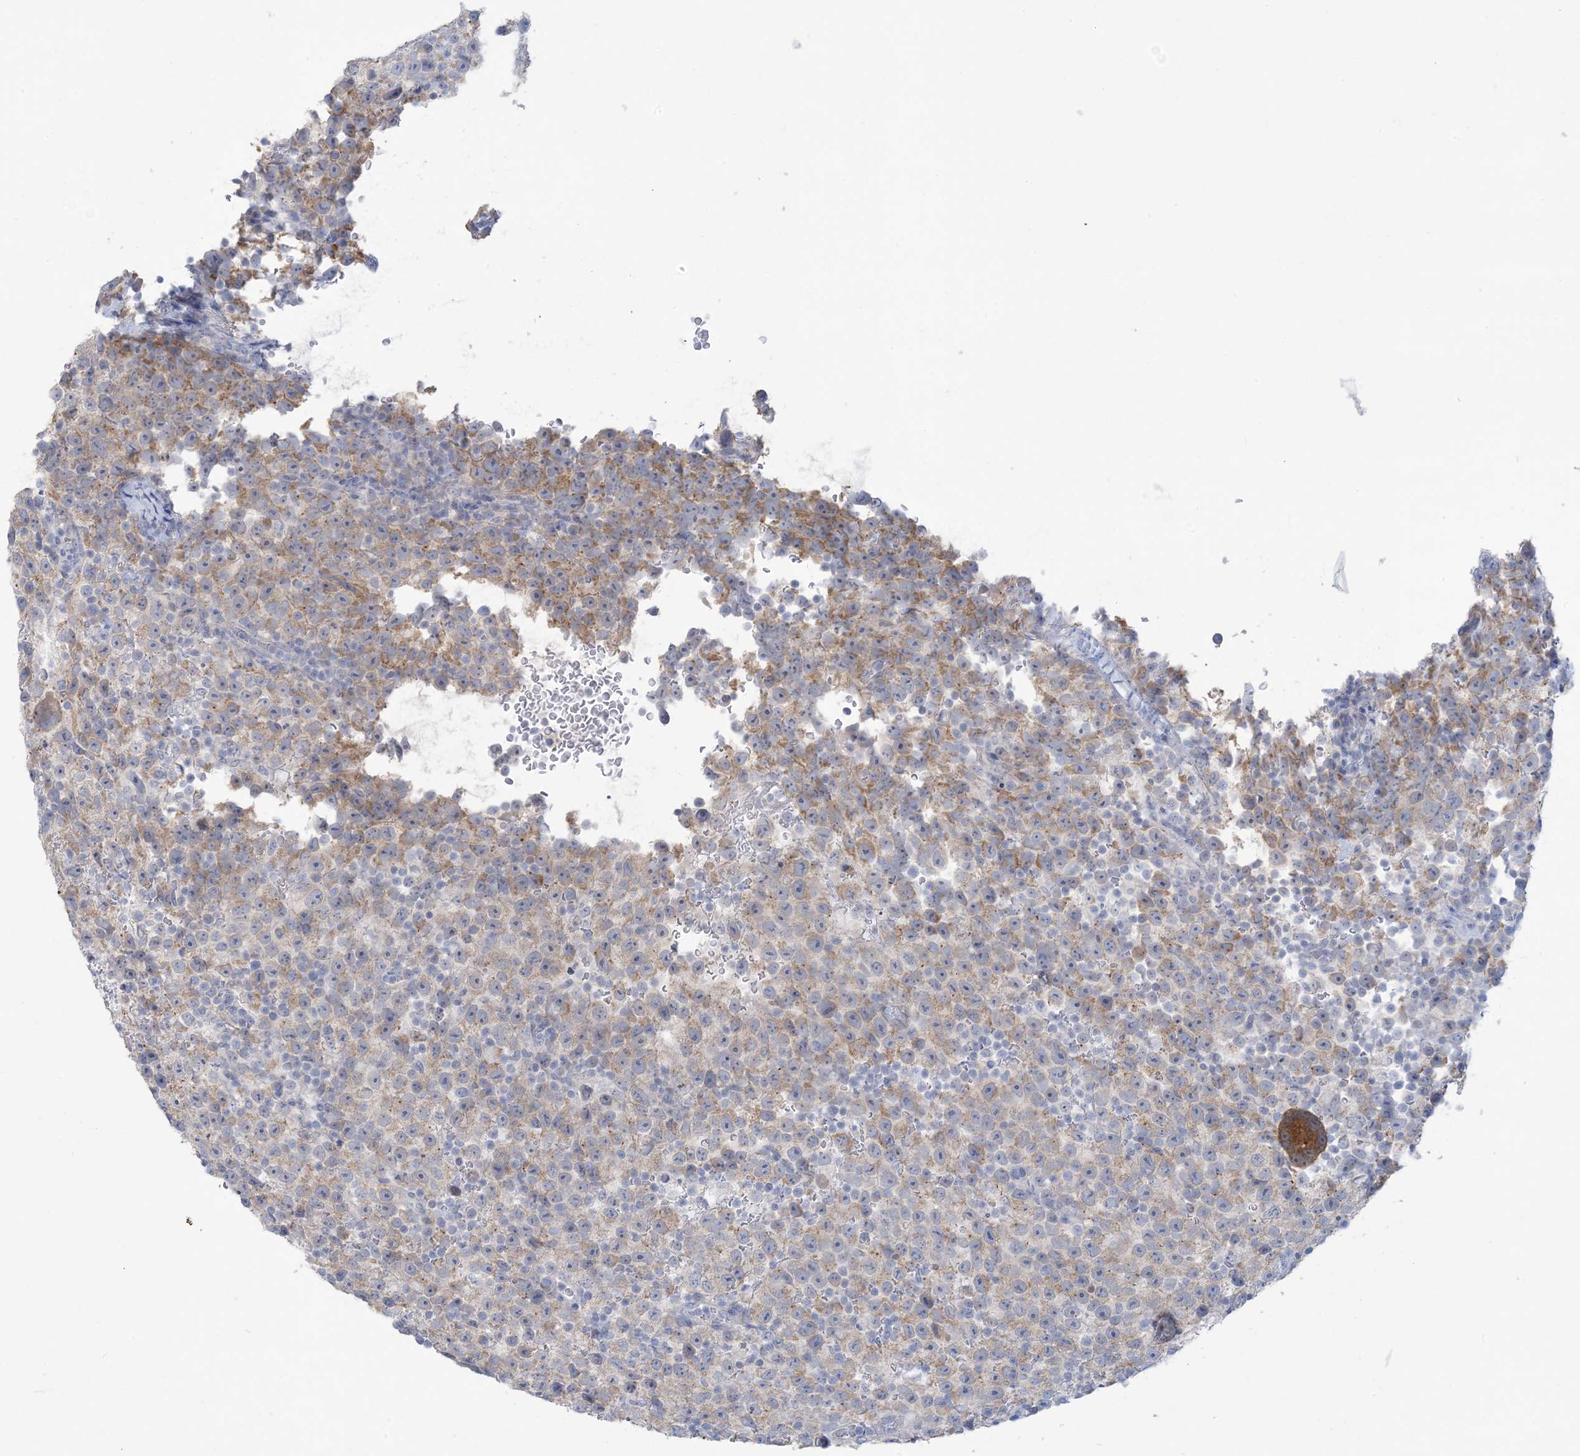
{"staining": {"intensity": "moderate", "quantity": "<25%", "location": "cytoplasmic/membranous"}, "tissue": "testis cancer", "cell_type": "Tumor cells", "image_type": "cancer", "snomed": [{"axis": "morphology", "description": "Seminoma, NOS"}, {"axis": "topography", "description": "Testis"}], "caption": "Moderate cytoplasmic/membranous expression is seen in about <25% of tumor cells in seminoma (testis).", "gene": "MARS2", "patient": {"sex": "male", "age": 22}}